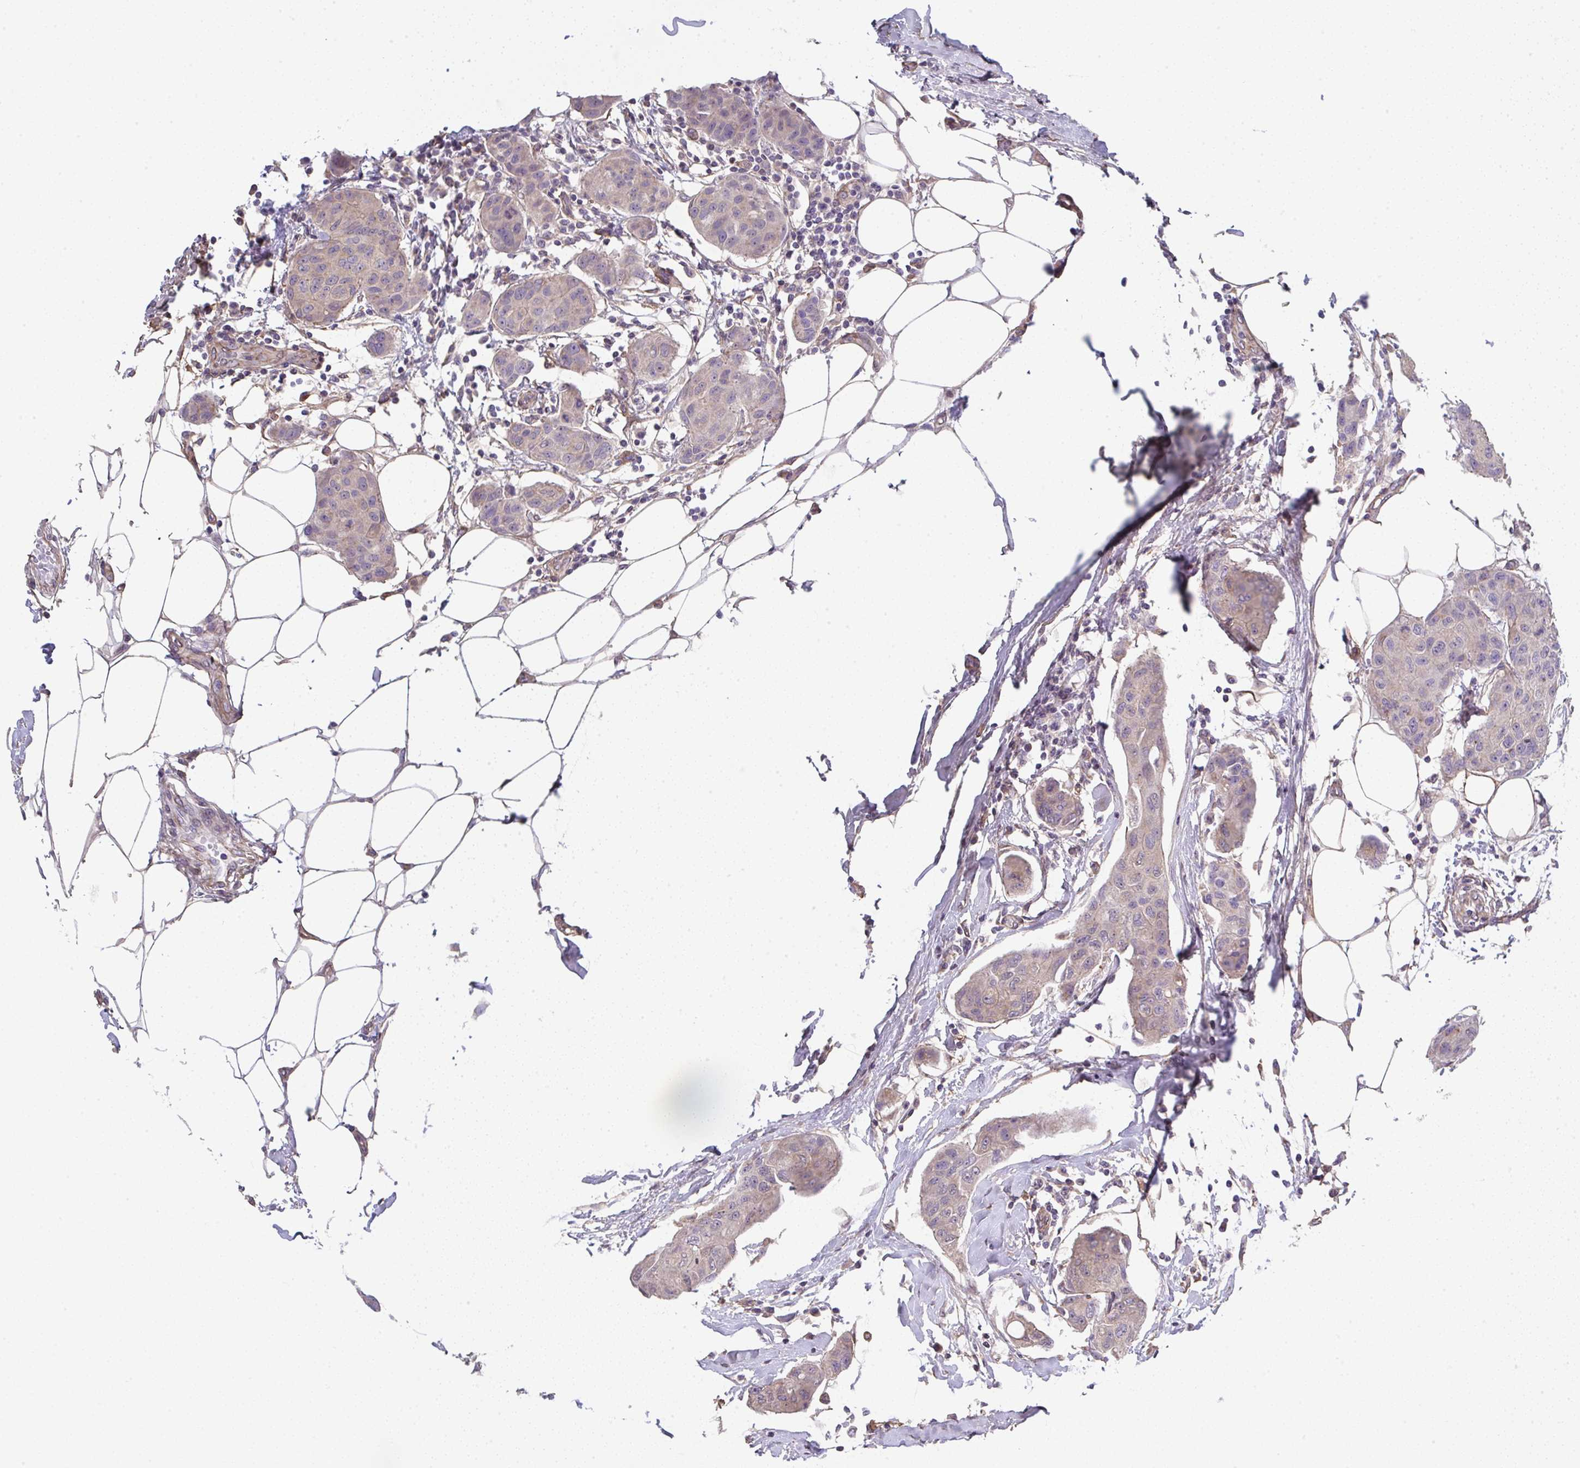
{"staining": {"intensity": "negative", "quantity": "none", "location": "none"}, "tissue": "breast cancer", "cell_type": "Tumor cells", "image_type": "cancer", "snomed": [{"axis": "morphology", "description": "Duct carcinoma"}, {"axis": "topography", "description": "Breast"}, {"axis": "topography", "description": "Lymph node"}], "caption": "Immunohistochemistry of breast cancer reveals no expression in tumor cells.", "gene": "RUNDC3B", "patient": {"sex": "female", "age": 80}}